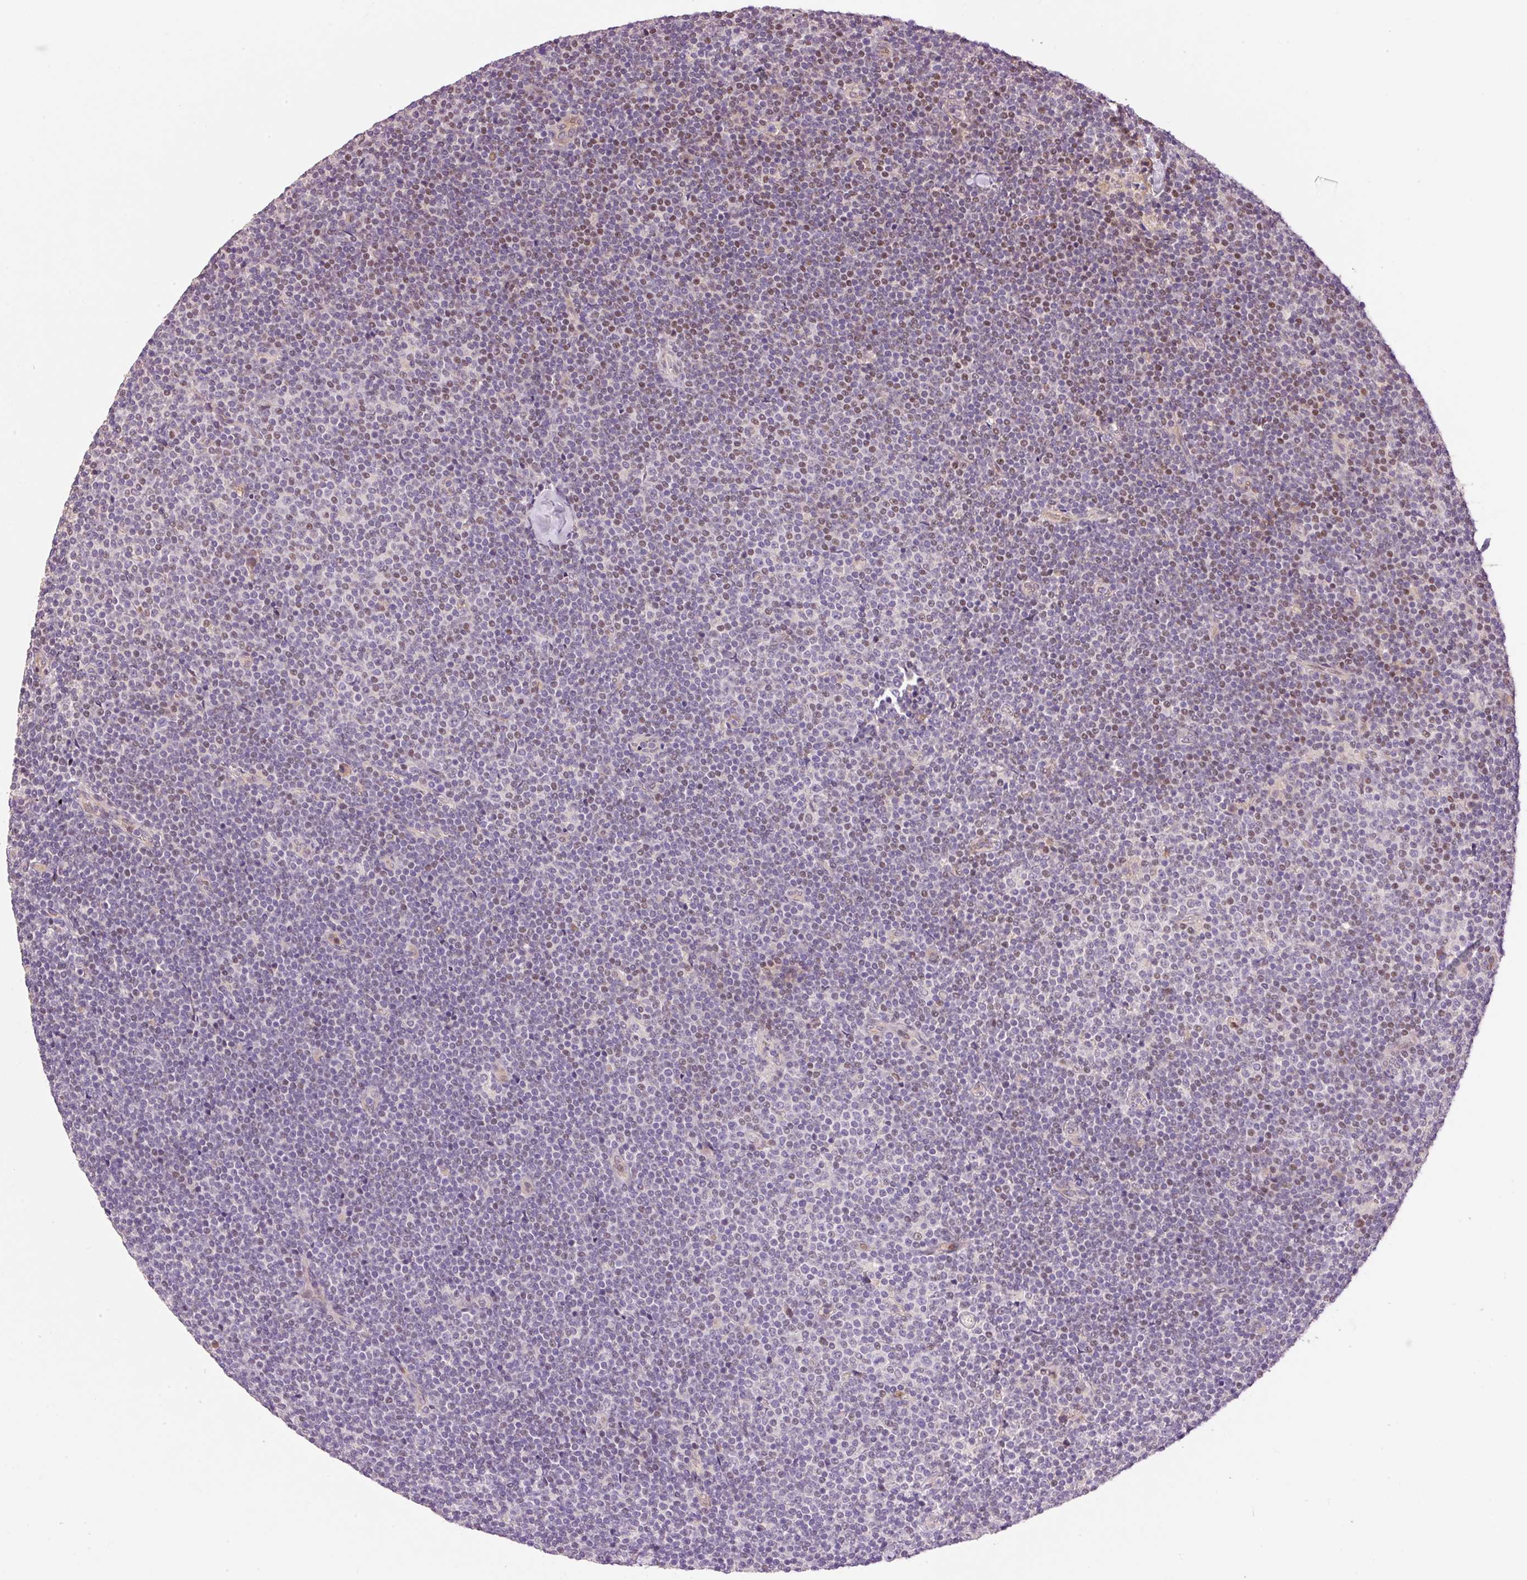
{"staining": {"intensity": "moderate", "quantity": "25%-75%", "location": "nuclear"}, "tissue": "lymphoma", "cell_type": "Tumor cells", "image_type": "cancer", "snomed": [{"axis": "morphology", "description": "Malignant lymphoma, non-Hodgkin's type, Low grade"}, {"axis": "topography", "description": "Lymph node"}], "caption": "Lymphoma stained with a brown dye displays moderate nuclear positive expression in about 25%-75% of tumor cells.", "gene": "CMTM8", "patient": {"sex": "male", "age": 48}}